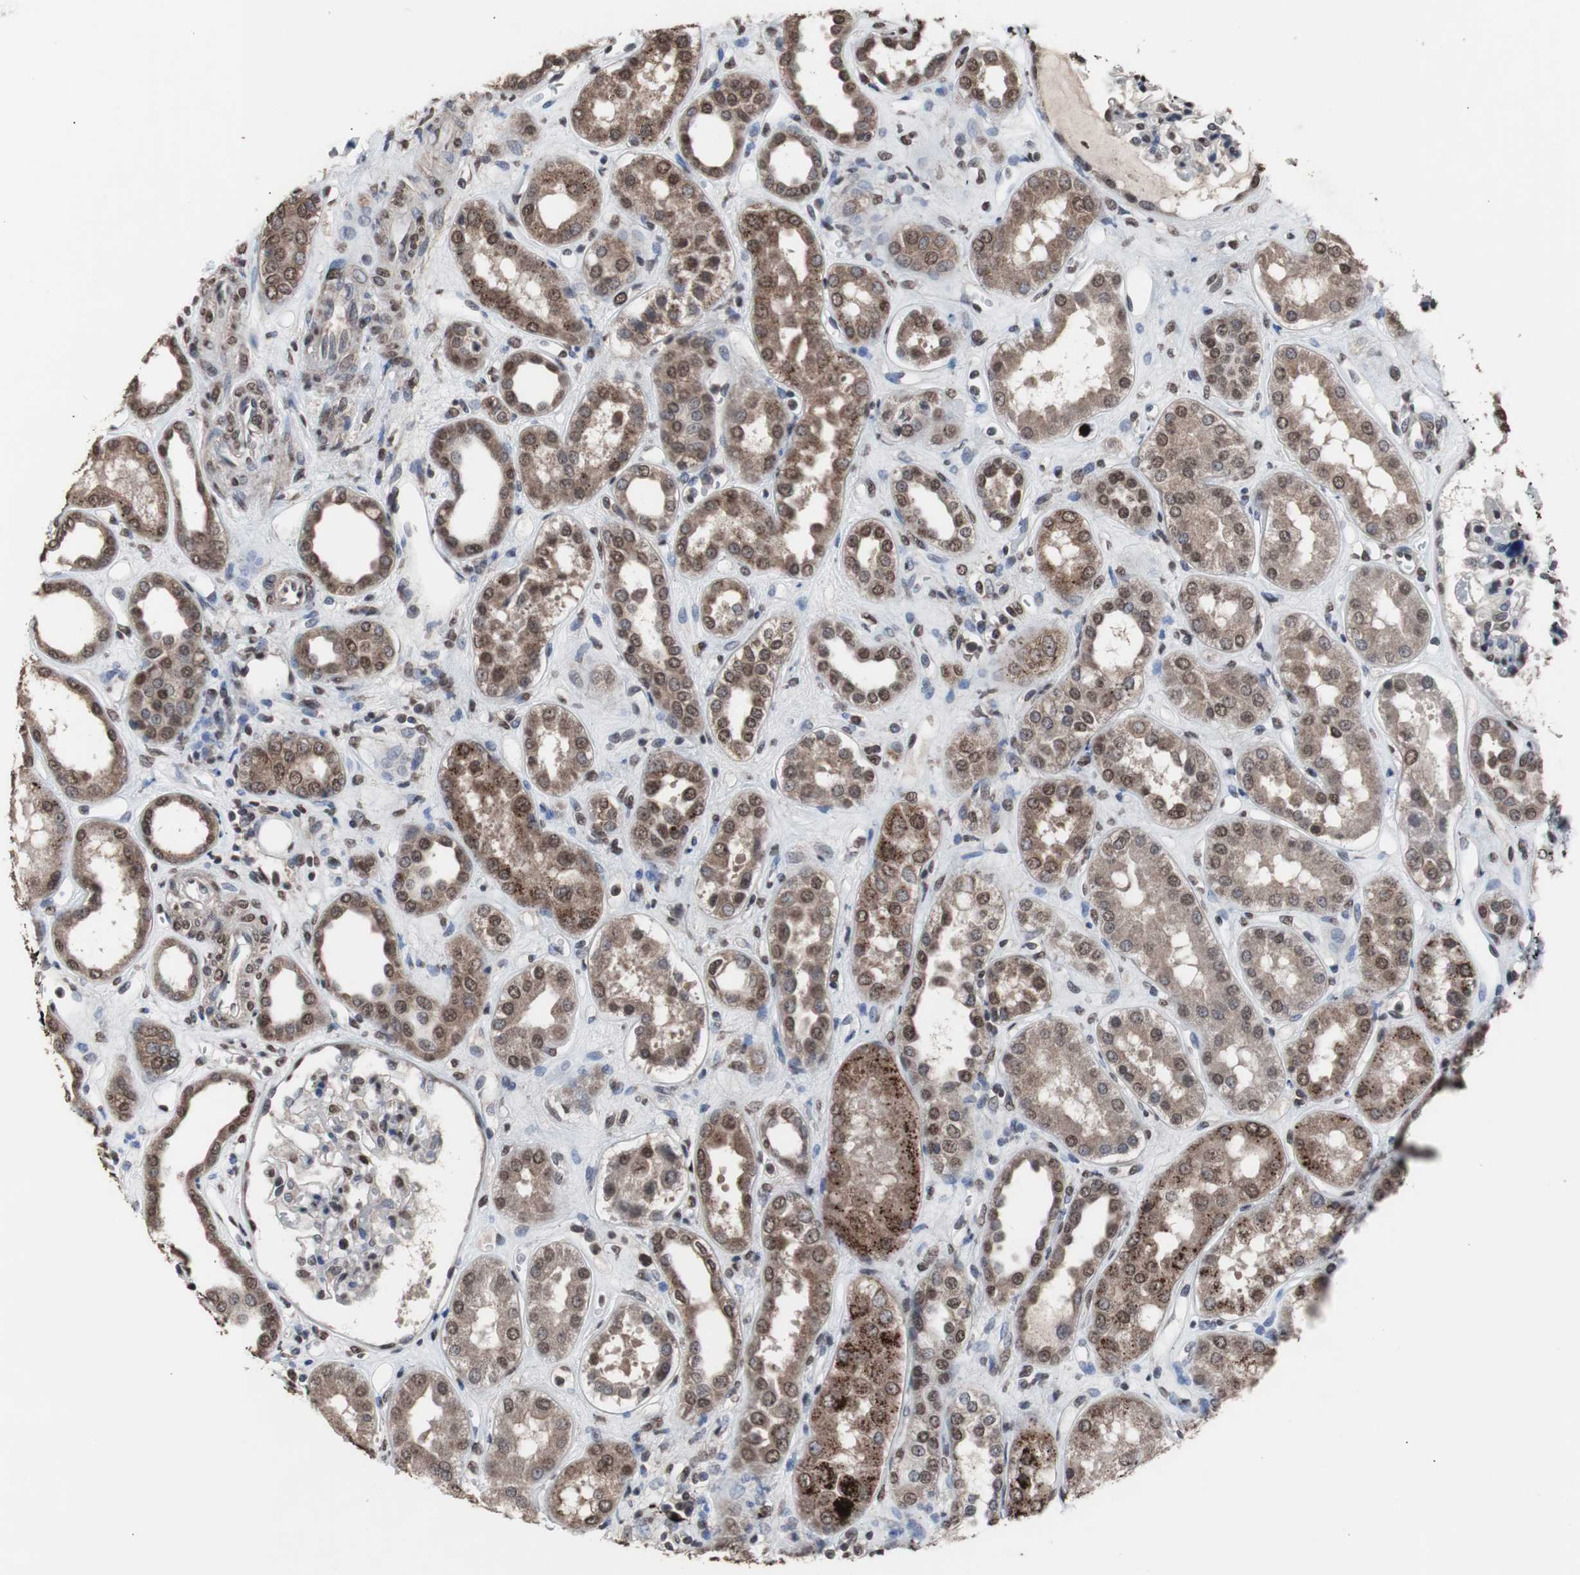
{"staining": {"intensity": "moderate", "quantity": "25%-75%", "location": "nuclear"}, "tissue": "kidney", "cell_type": "Cells in glomeruli", "image_type": "normal", "snomed": [{"axis": "morphology", "description": "Normal tissue, NOS"}, {"axis": "topography", "description": "Kidney"}], "caption": "Immunohistochemical staining of unremarkable kidney reveals 25%-75% levels of moderate nuclear protein positivity in about 25%-75% of cells in glomeruli.", "gene": "MED27", "patient": {"sex": "male", "age": 59}}